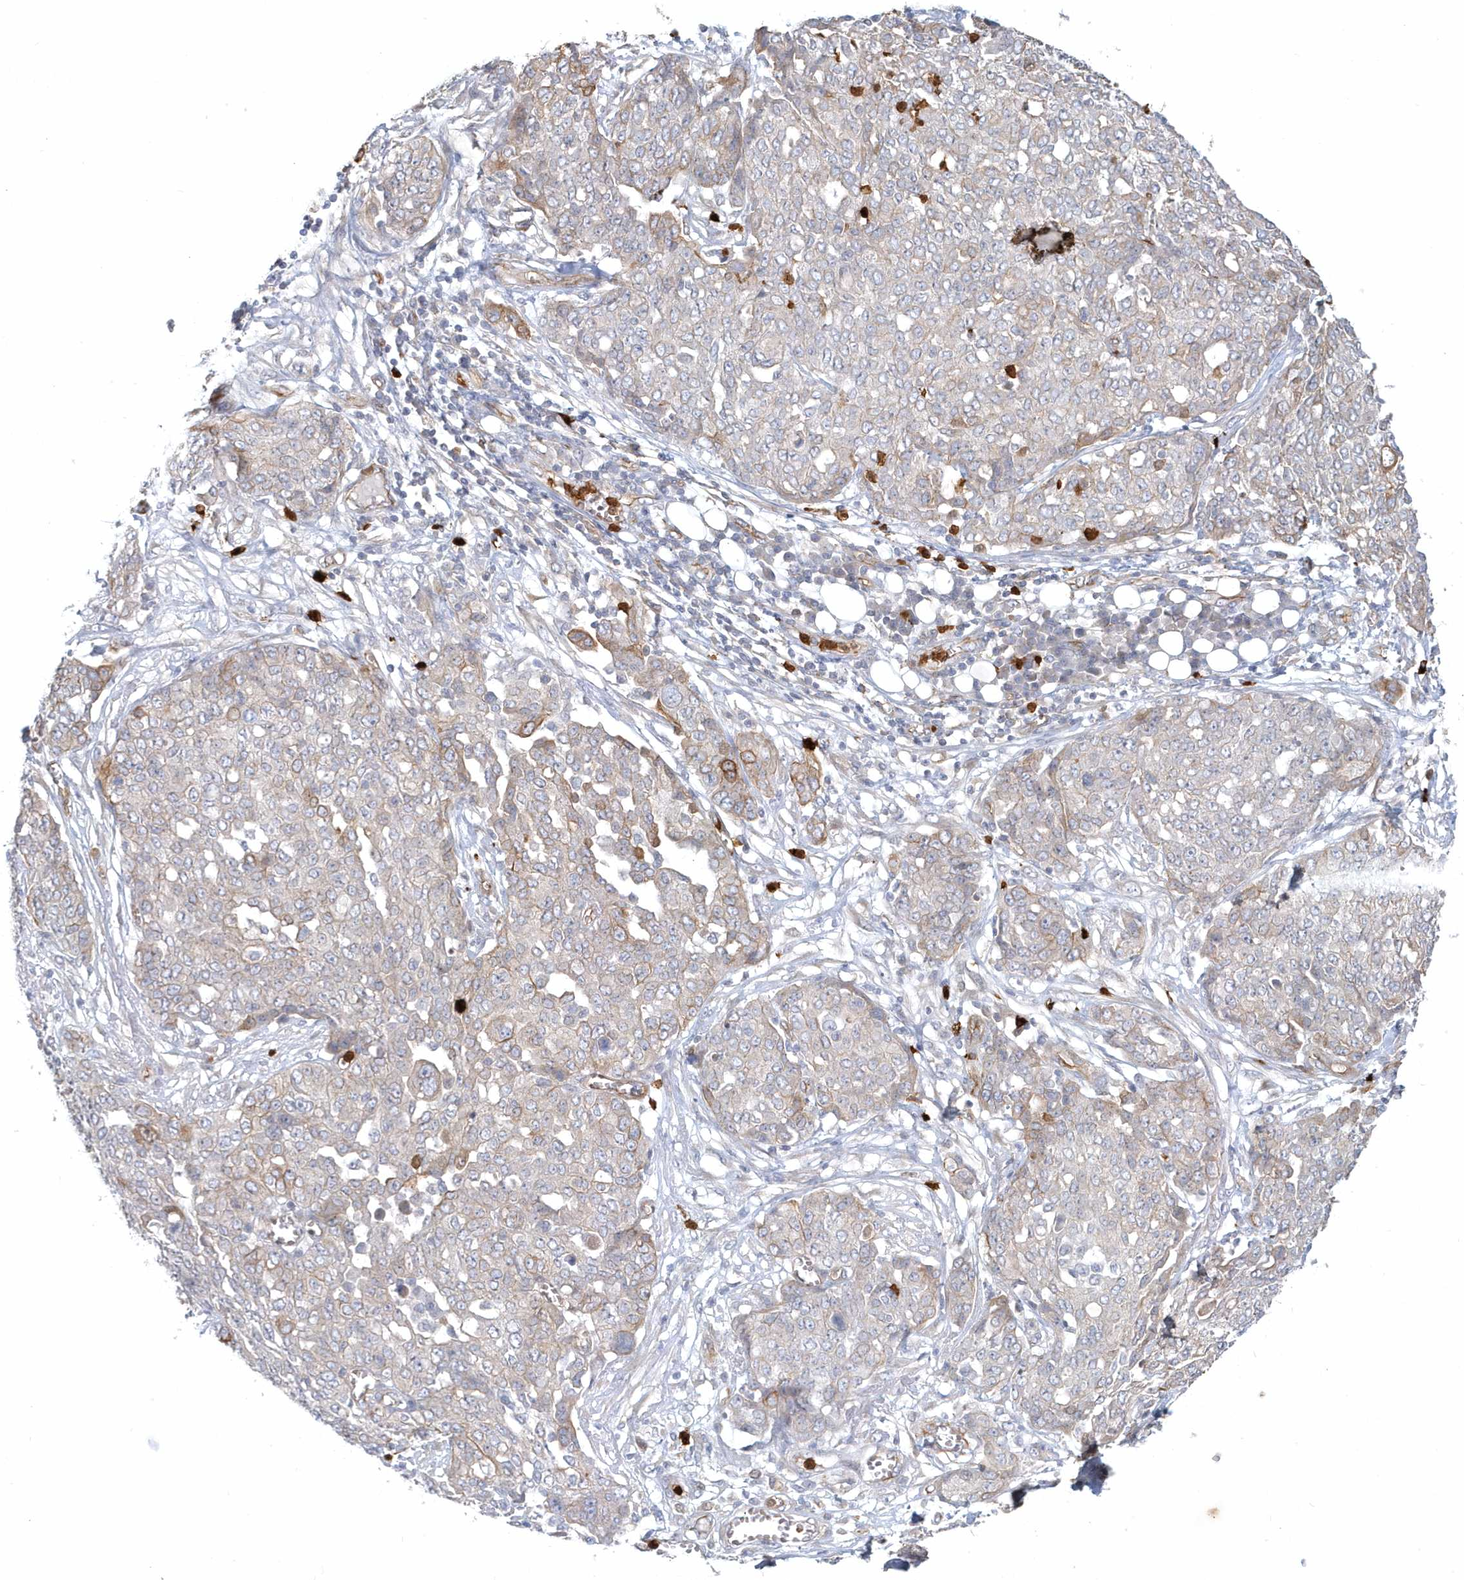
{"staining": {"intensity": "negative", "quantity": "none", "location": "none"}, "tissue": "ovarian cancer", "cell_type": "Tumor cells", "image_type": "cancer", "snomed": [{"axis": "morphology", "description": "Cystadenocarcinoma, serous, NOS"}, {"axis": "topography", "description": "Soft tissue"}, {"axis": "topography", "description": "Ovary"}], "caption": "This is an immunohistochemistry (IHC) histopathology image of serous cystadenocarcinoma (ovarian). There is no positivity in tumor cells.", "gene": "DNAH1", "patient": {"sex": "female", "age": 57}}